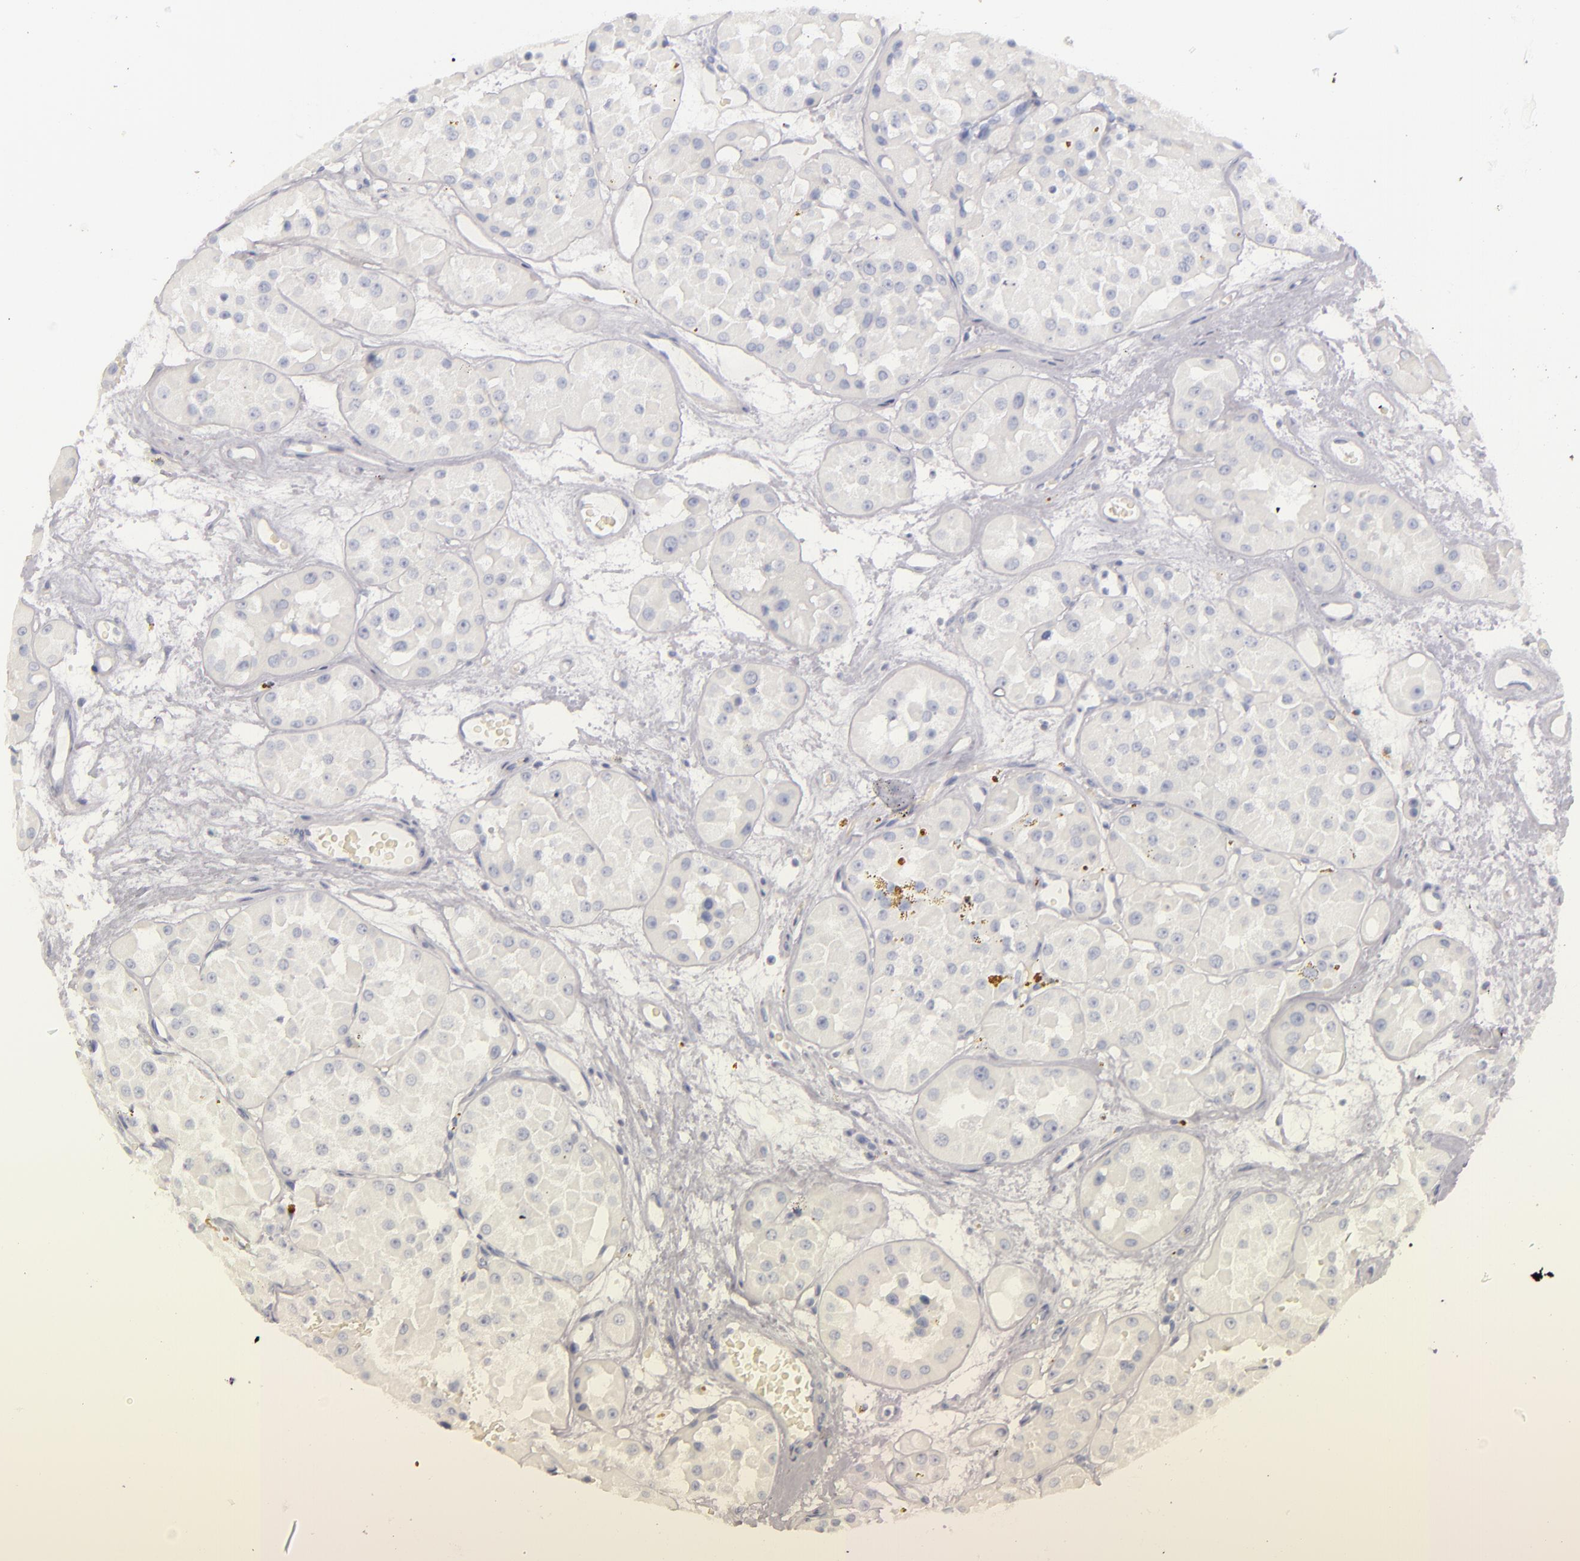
{"staining": {"intensity": "negative", "quantity": "none", "location": "none"}, "tissue": "renal cancer", "cell_type": "Tumor cells", "image_type": "cancer", "snomed": [{"axis": "morphology", "description": "Adenocarcinoma, uncertain malignant potential"}, {"axis": "topography", "description": "Kidney"}], "caption": "An image of human renal cancer (adenocarcinoma,  uncertain malignant potential) is negative for staining in tumor cells.", "gene": "FABP1", "patient": {"sex": "male", "age": 63}}